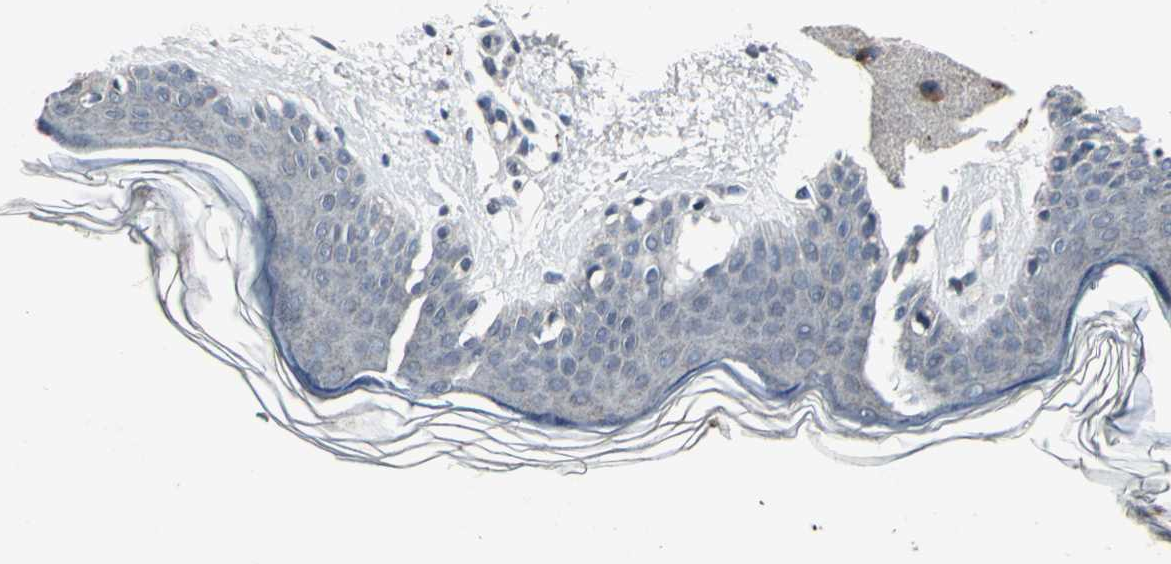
{"staining": {"intensity": "negative", "quantity": "none", "location": "none"}, "tissue": "skin", "cell_type": "Fibroblasts", "image_type": "normal", "snomed": [{"axis": "morphology", "description": "Normal tissue, NOS"}, {"axis": "topography", "description": "Skin"}], "caption": "Immunohistochemical staining of unremarkable skin exhibits no significant positivity in fibroblasts. (Brightfield microscopy of DAB immunohistochemistry (IHC) at high magnification).", "gene": "BMP4", "patient": {"sex": "female", "age": 56}}